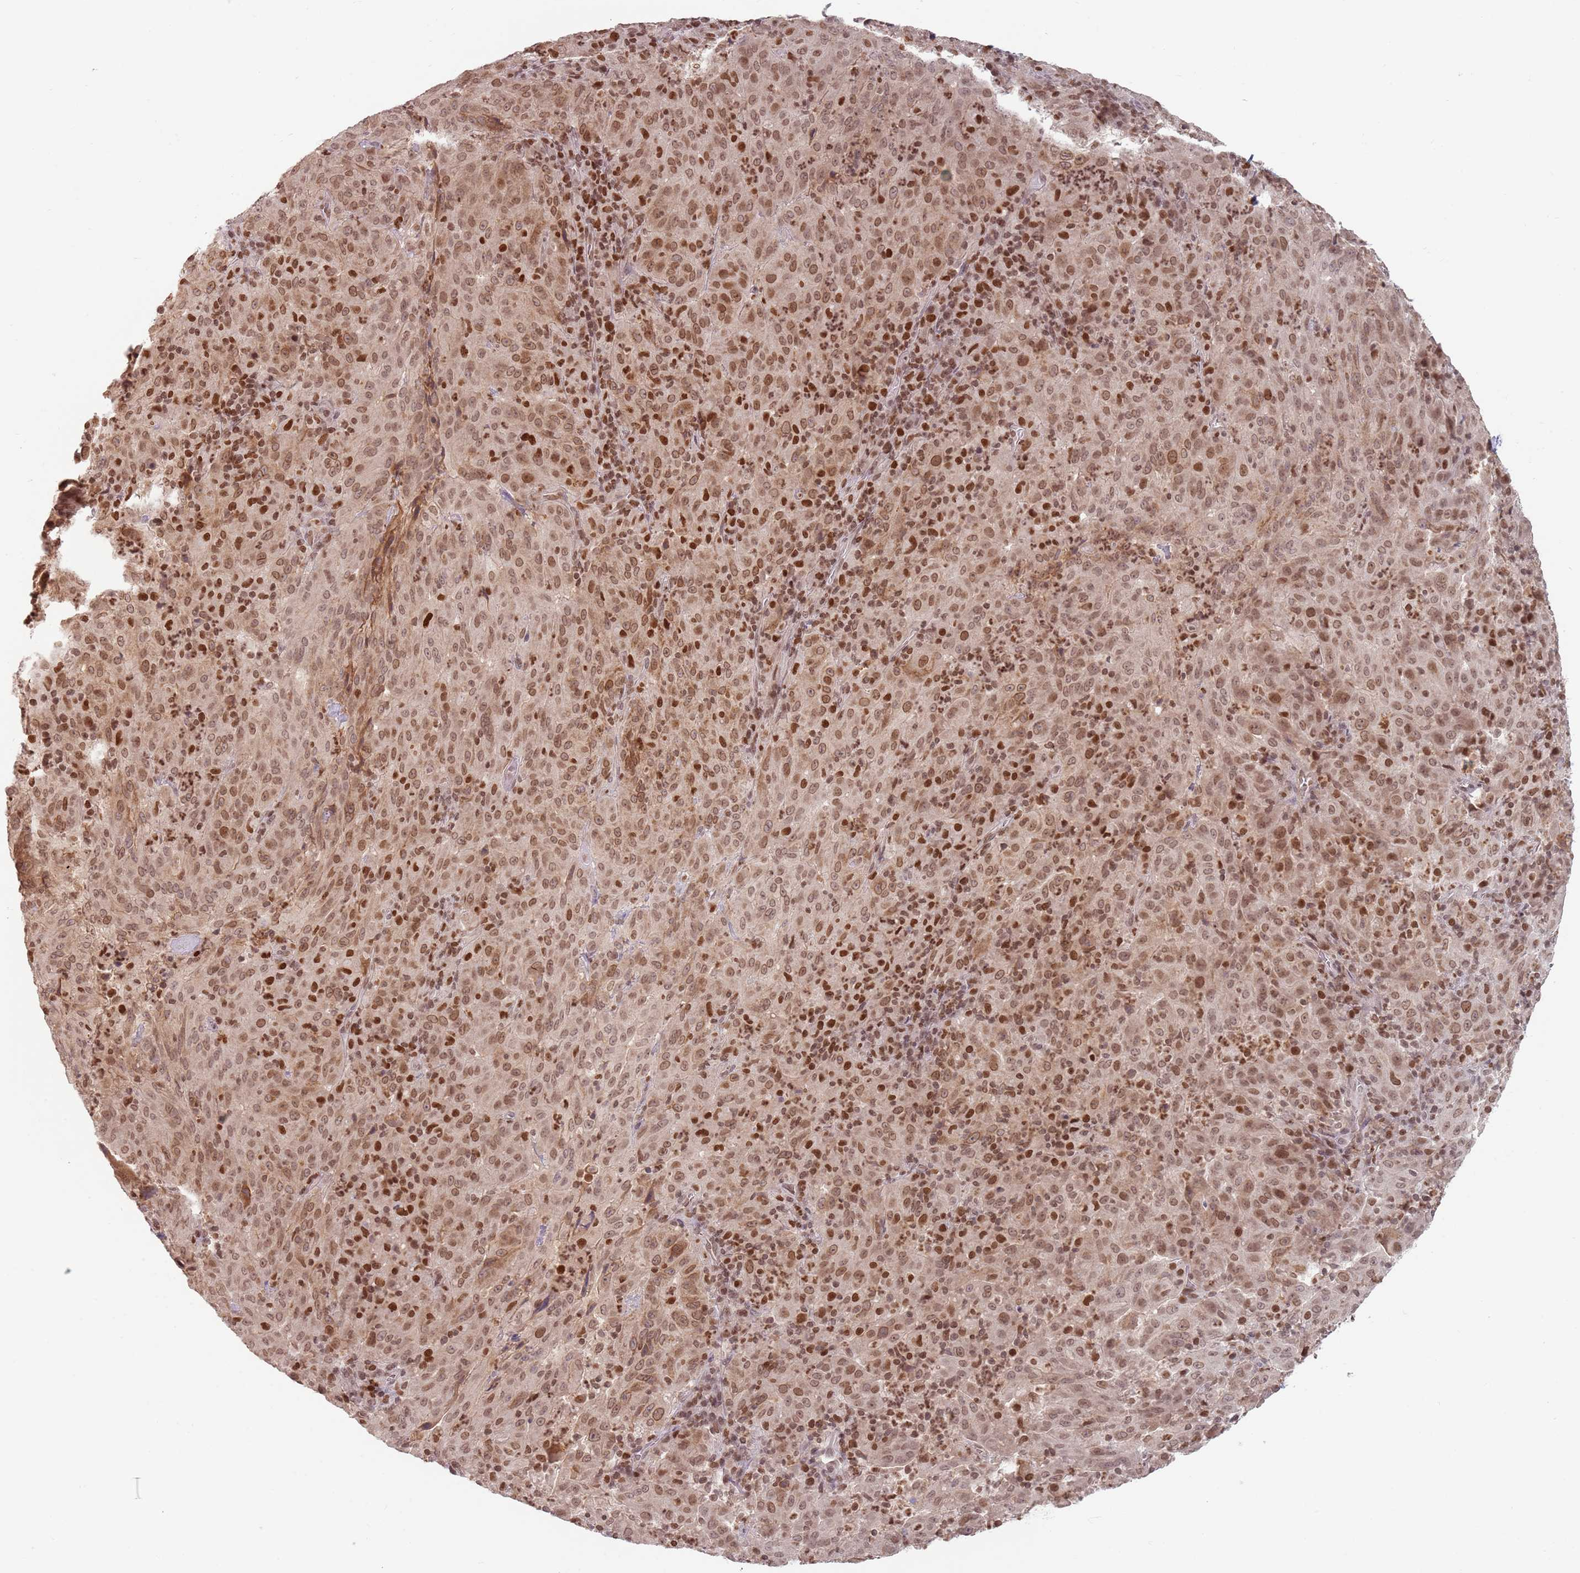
{"staining": {"intensity": "moderate", "quantity": ">75%", "location": "cytoplasmic/membranous,nuclear"}, "tissue": "pancreatic cancer", "cell_type": "Tumor cells", "image_type": "cancer", "snomed": [{"axis": "morphology", "description": "Adenocarcinoma, NOS"}, {"axis": "topography", "description": "Pancreas"}], "caption": "The histopathology image demonstrates a brown stain indicating the presence of a protein in the cytoplasmic/membranous and nuclear of tumor cells in pancreatic cancer.", "gene": "NUP50", "patient": {"sex": "male", "age": 63}}